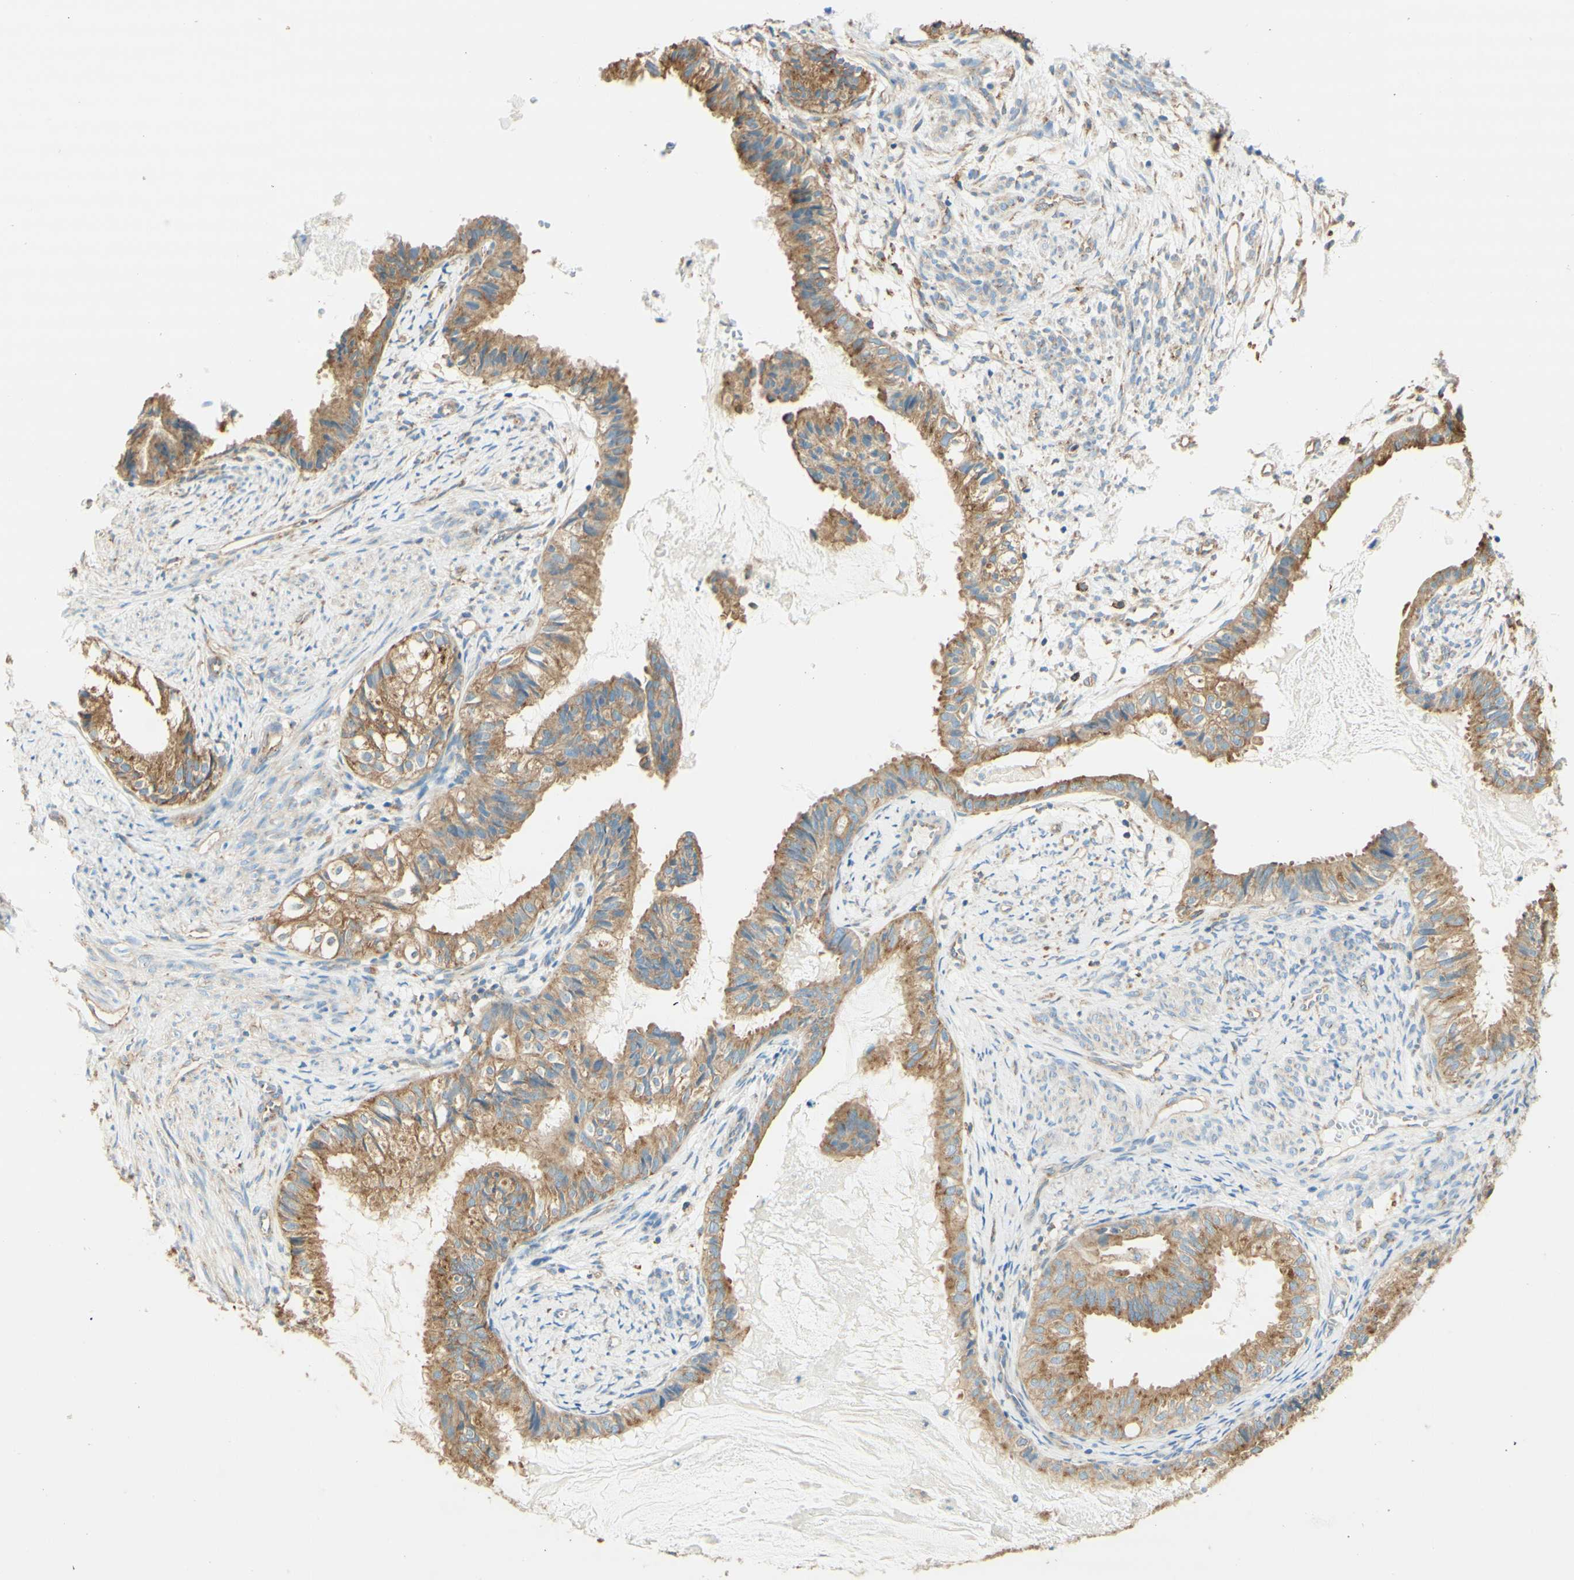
{"staining": {"intensity": "moderate", "quantity": ">75%", "location": "cytoplasmic/membranous"}, "tissue": "cervical cancer", "cell_type": "Tumor cells", "image_type": "cancer", "snomed": [{"axis": "morphology", "description": "Normal tissue, NOS"}, {"axis": "morphology", "description": "Adenocarcinoma, NOS"}, {"axis": "topography", "description": "Cervix"}, {"axis": "topography", "description": "Endometrium"}], "caption": "Immunohistochemistry of human cervical cancer (adenocarcinoma) reveals medium levels of moderate cytoplasmic/membranous positivity in about >75% of tumor cells.", "gene": "CLTC", "patient": {"sex": "female", "age": 86}}